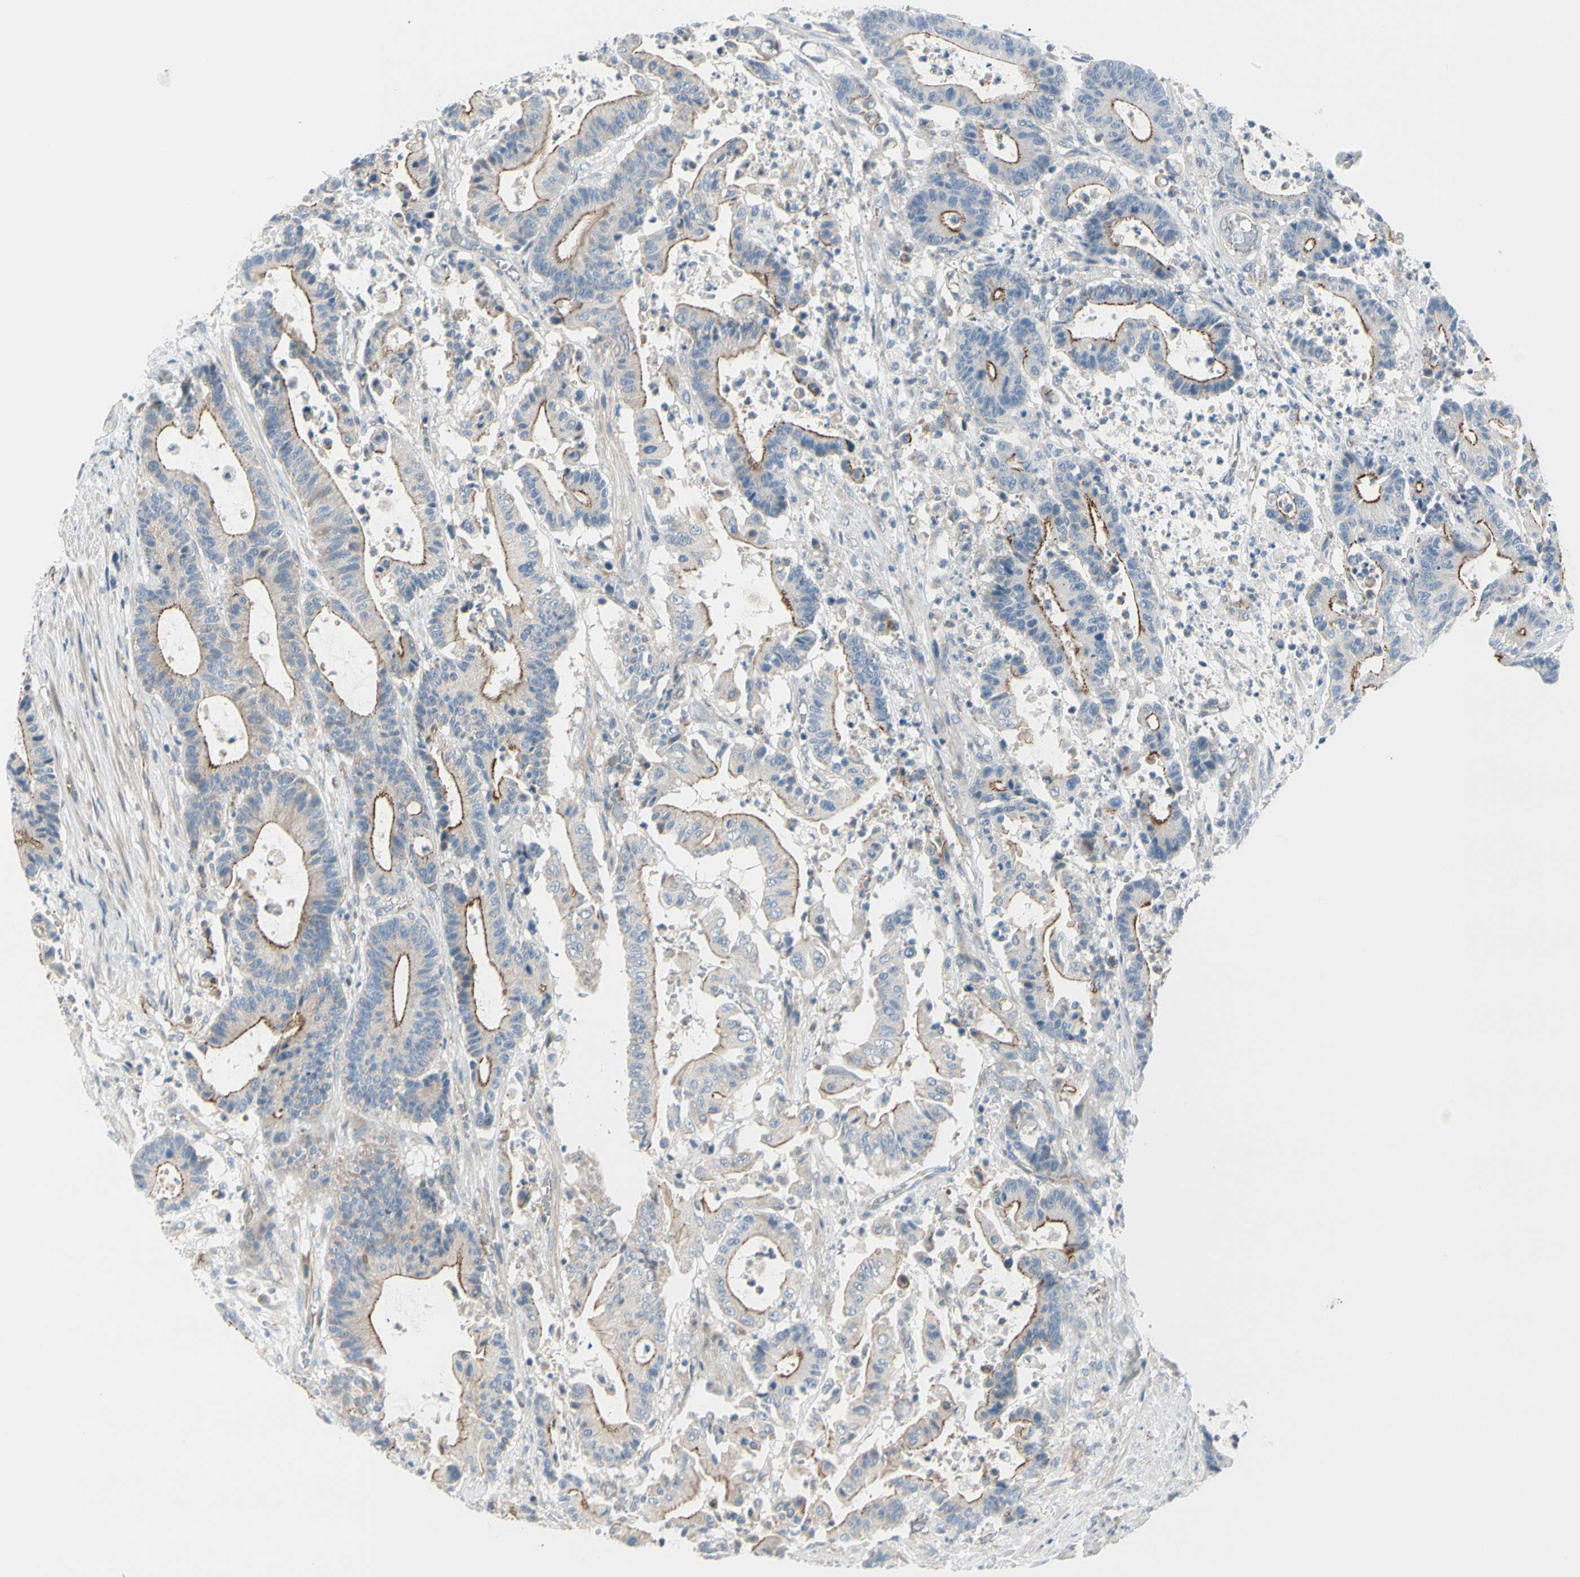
{"staining": {"intensity": "moderate", "quantity": "25%-75%", "location": "cytoplasmic/membranous"}, "tissue": "colorectal cancer", "cell_type": "Tumor cells", "image_type": "cancer", "snomed": [{"axis": "morphology", "description": "Adenocarcinoma, NOS"}, {"axis": "topography", "description": "Colon"}], "caption": "Immunohistochemical staining of human colorectal cancer shows moderate cytoplasmic/membranous protein expression in about 25%-75% of tumor cells.", "gene": "TJP1", "patient": {"sex": "female", "age": 84}}